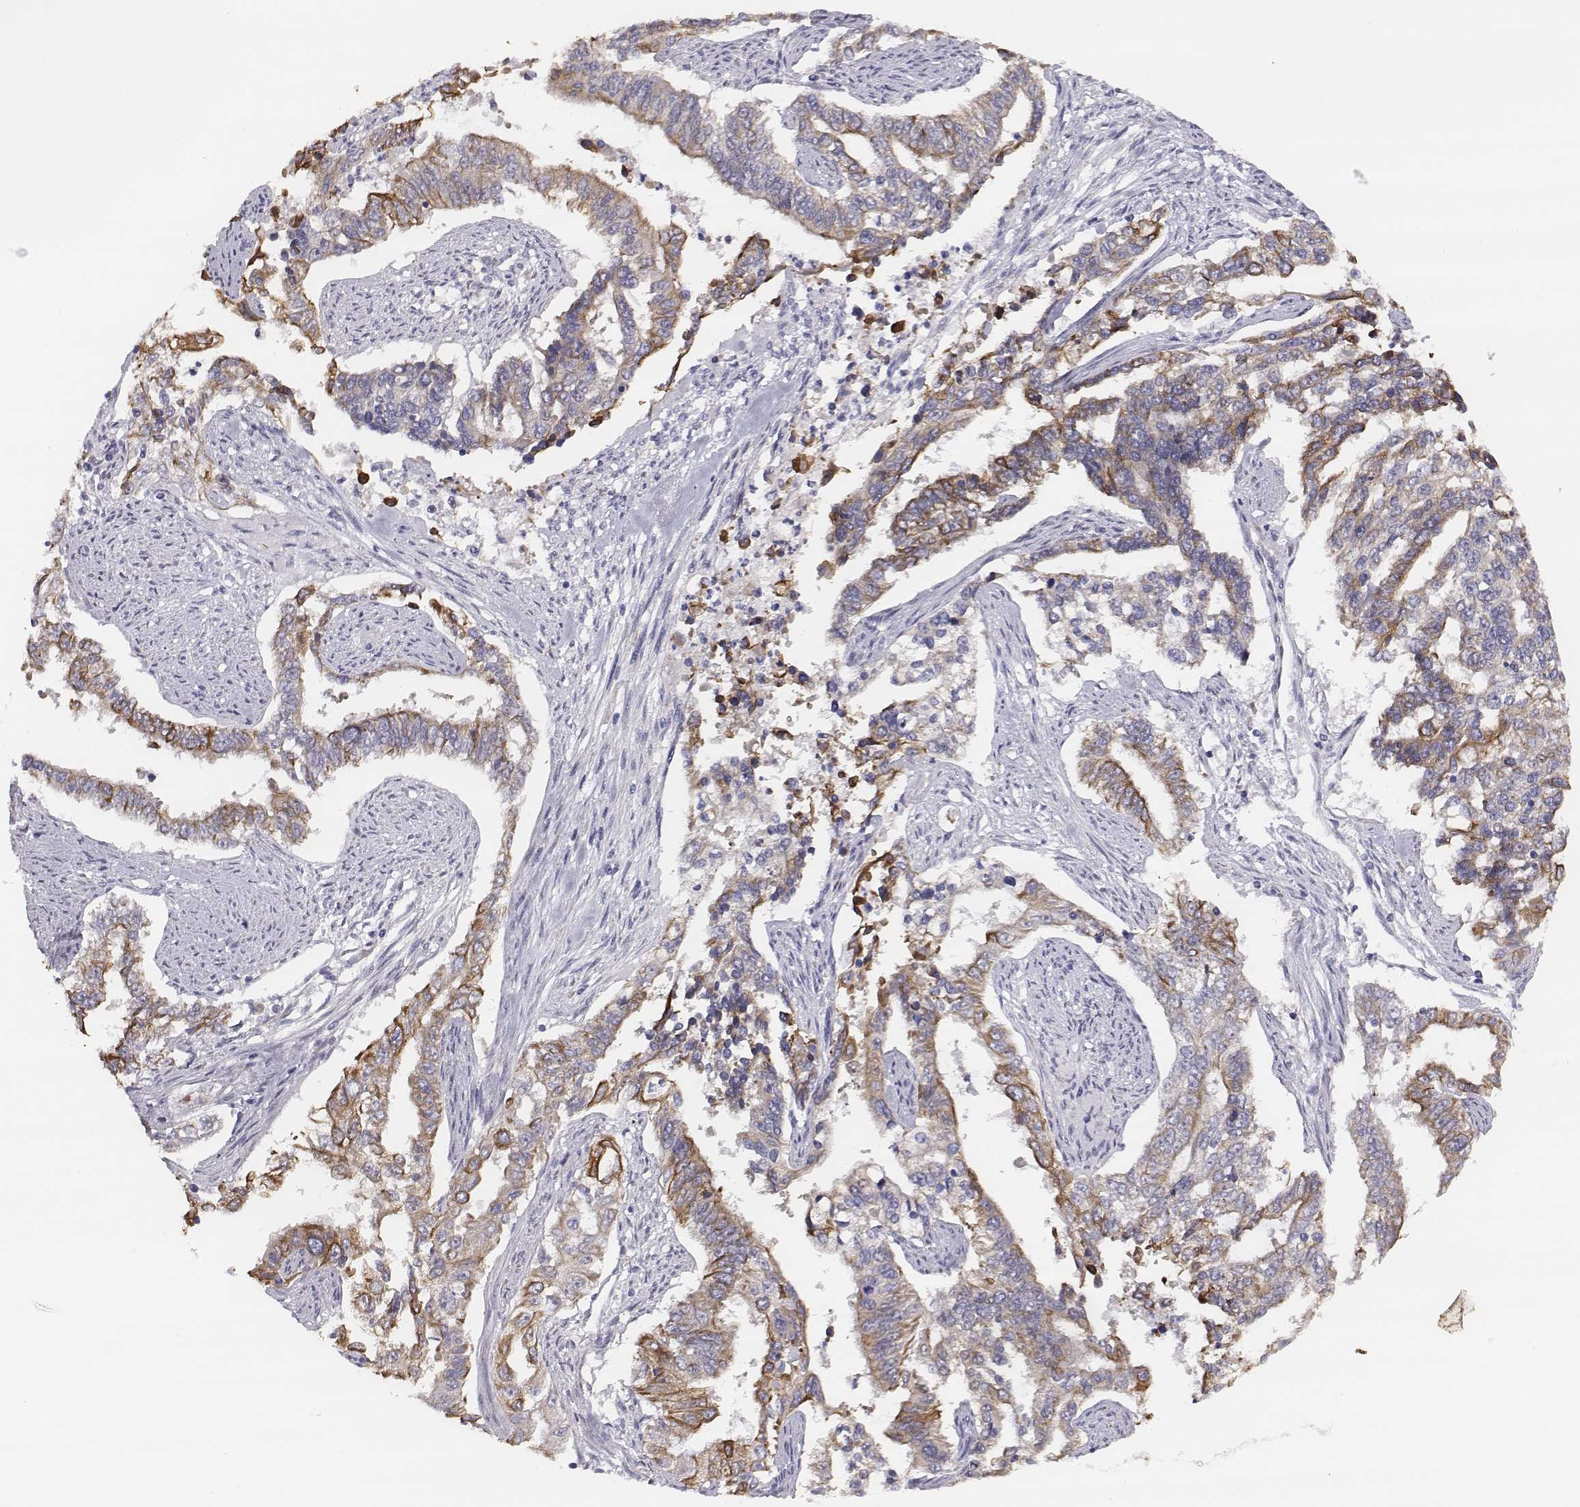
{"staining": {"intensity": "moderate", "quantity": "25%-75%", "location": "cytoplasmic/membranous"}, "tissue": "endometrial cancer", "cell_type": "Tumor cells", "image_type": "cancer", "snomed": [{"axis": "morphology", "description": "Adenocarcinoma, NOS"}, {"axis": "topography", "description": "Uterus"}], "caption": "An IHC histopathology image of neoplastic tissue is shown. Protein staining in brown shows moderate cytoplasmic/membranous positivity in endometrial cancer (adenocarcinoma) within tumor cells.", "gene": "CHST14", "patient": {"sex": "female", "age": 59}}